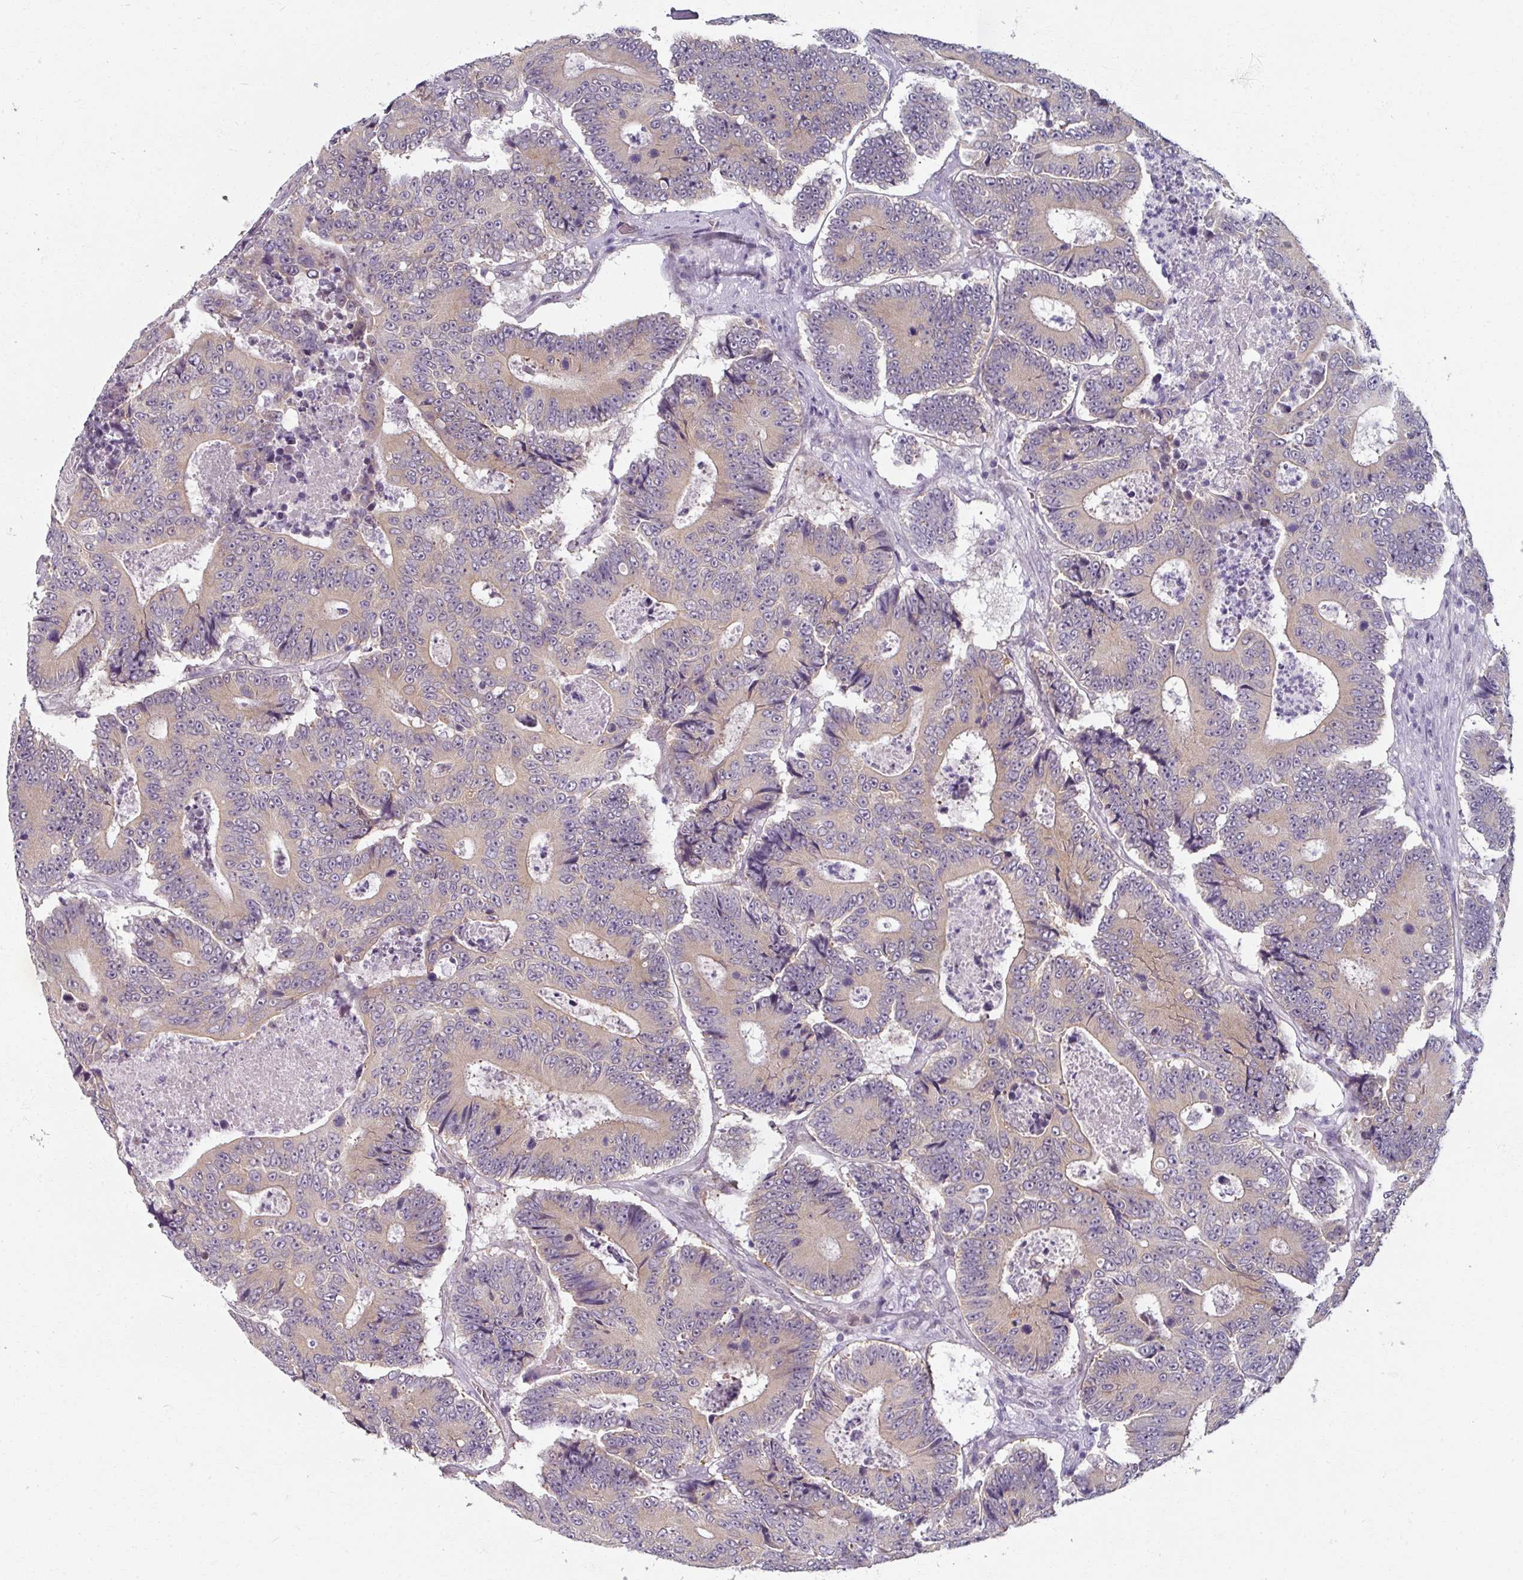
{"staining": {"intensity": "weak", "quantity": ">75%", "location": "cytoplasmic/membranous"}, "tissue": "colorectal cancer", "cell_type": "Tumor cells", "image_type": "cancer", "snomed": [{"axis": "morphology", "description": "Adenocarcinoma, NOS"}, {"axis": "topography", "description": "Colon"}], "caption": "Protein staining exhibits weak cytoplasmic/membranous positivity in approximately >75% of tumor cells in adenocarcinoma (colorectal).", "gene": "RIPOR3", "patient": {"sex": "male", "age": 83}}